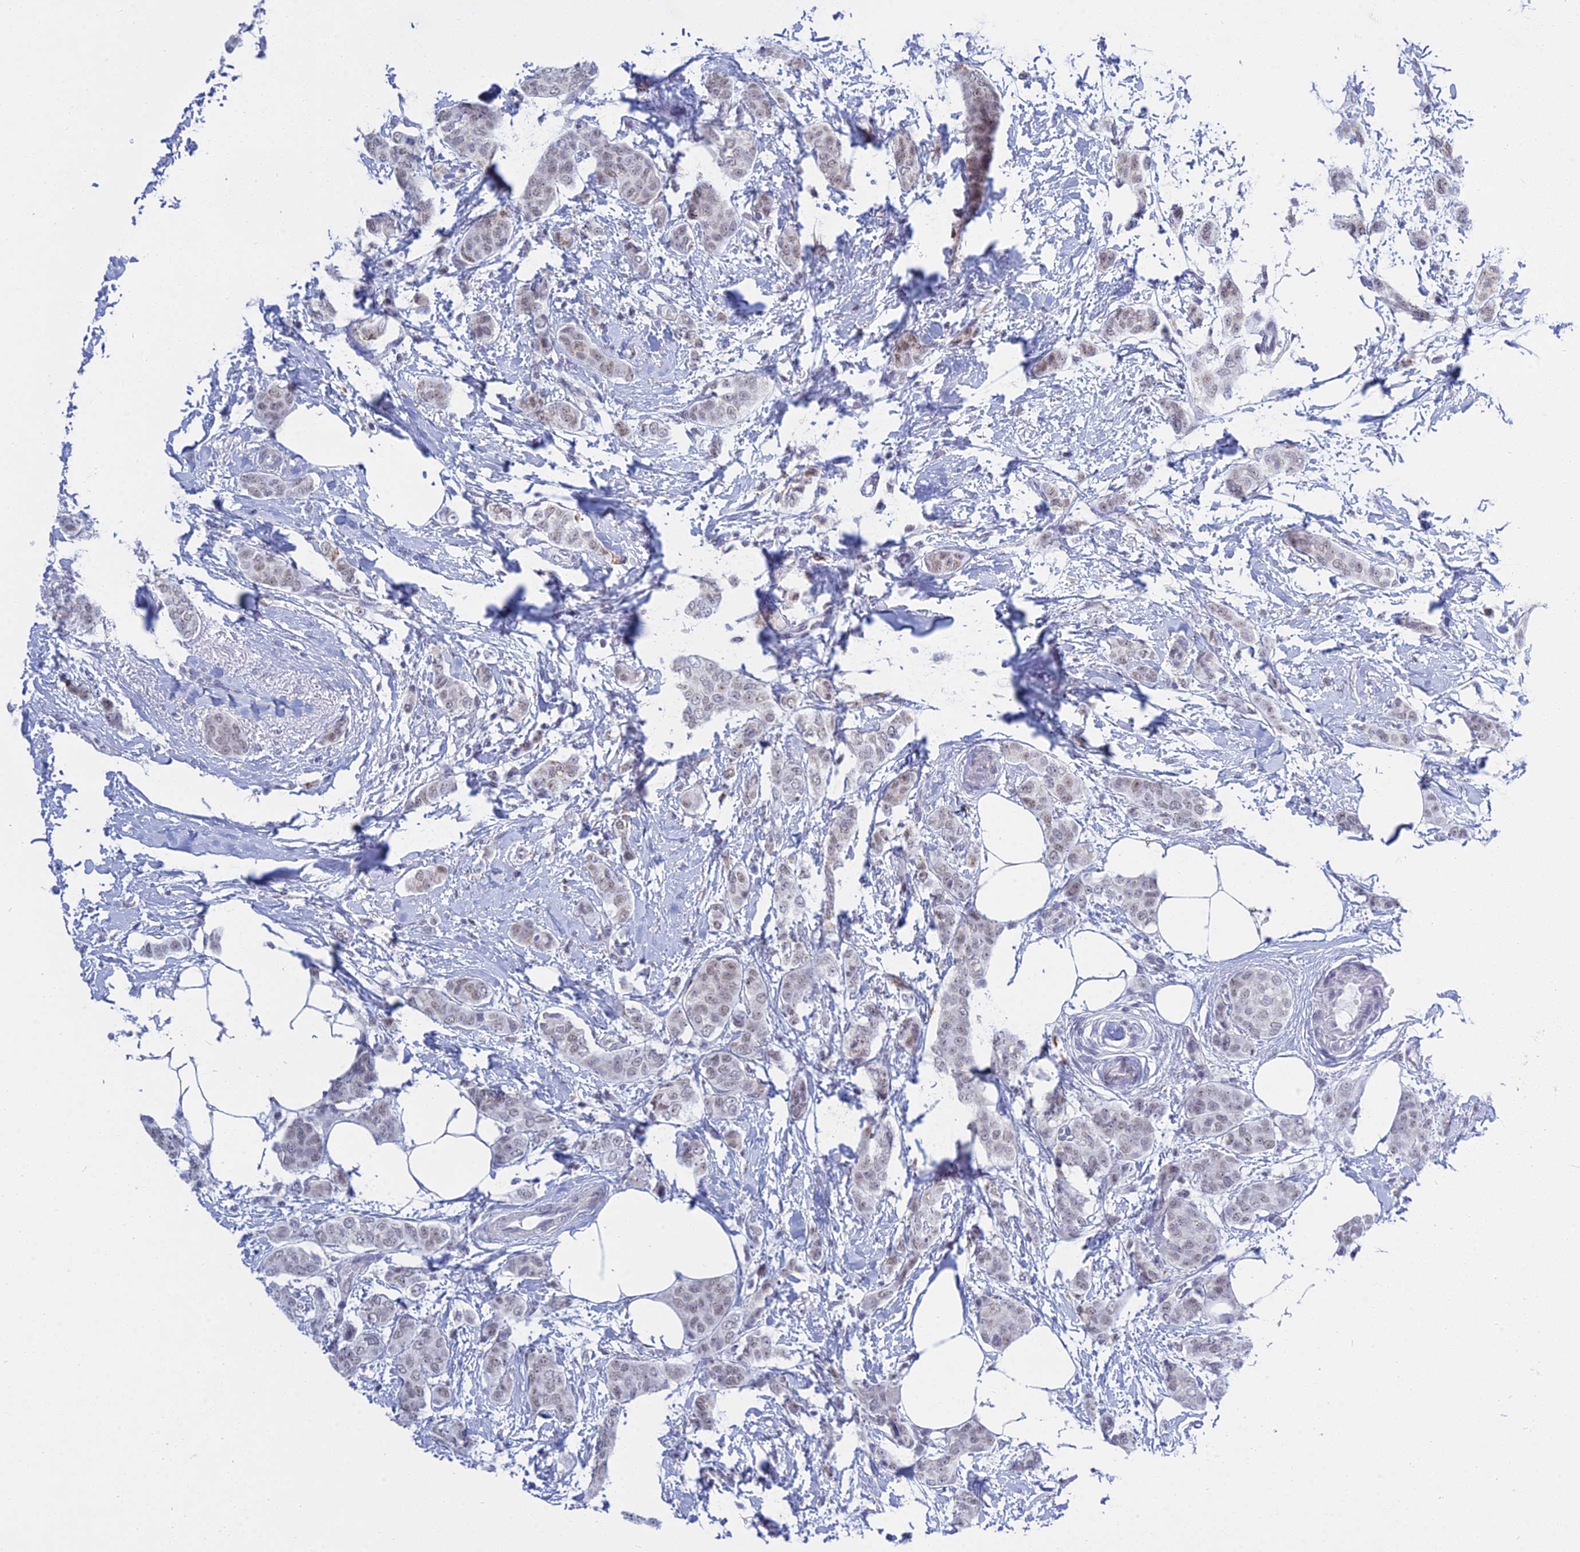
{"staining": {"intensity": "weak", "quantity": "25%-75%", "location": "nuclear"}, "tissue": "breast cancer", "cell_type": "Tumor cells", "image_type": "cancer", "snomed": [{"axis": "morphology", "description": "Duct carcinoma"}, {"axis": "topography", "description": "Breast"}], "caption": "A photomicrograph of human breast invasive ductal carcinoma stained for a protein exhibits weak nuclear brown staining in tumor cells. The staining was performed using DAB to visualize the protein expression in brown, while the nuclei were stained in blue with hematoxylin (Magnification: 20x).", "gene": "KLF14", "patient": {"sex": "female", "age": 72}}